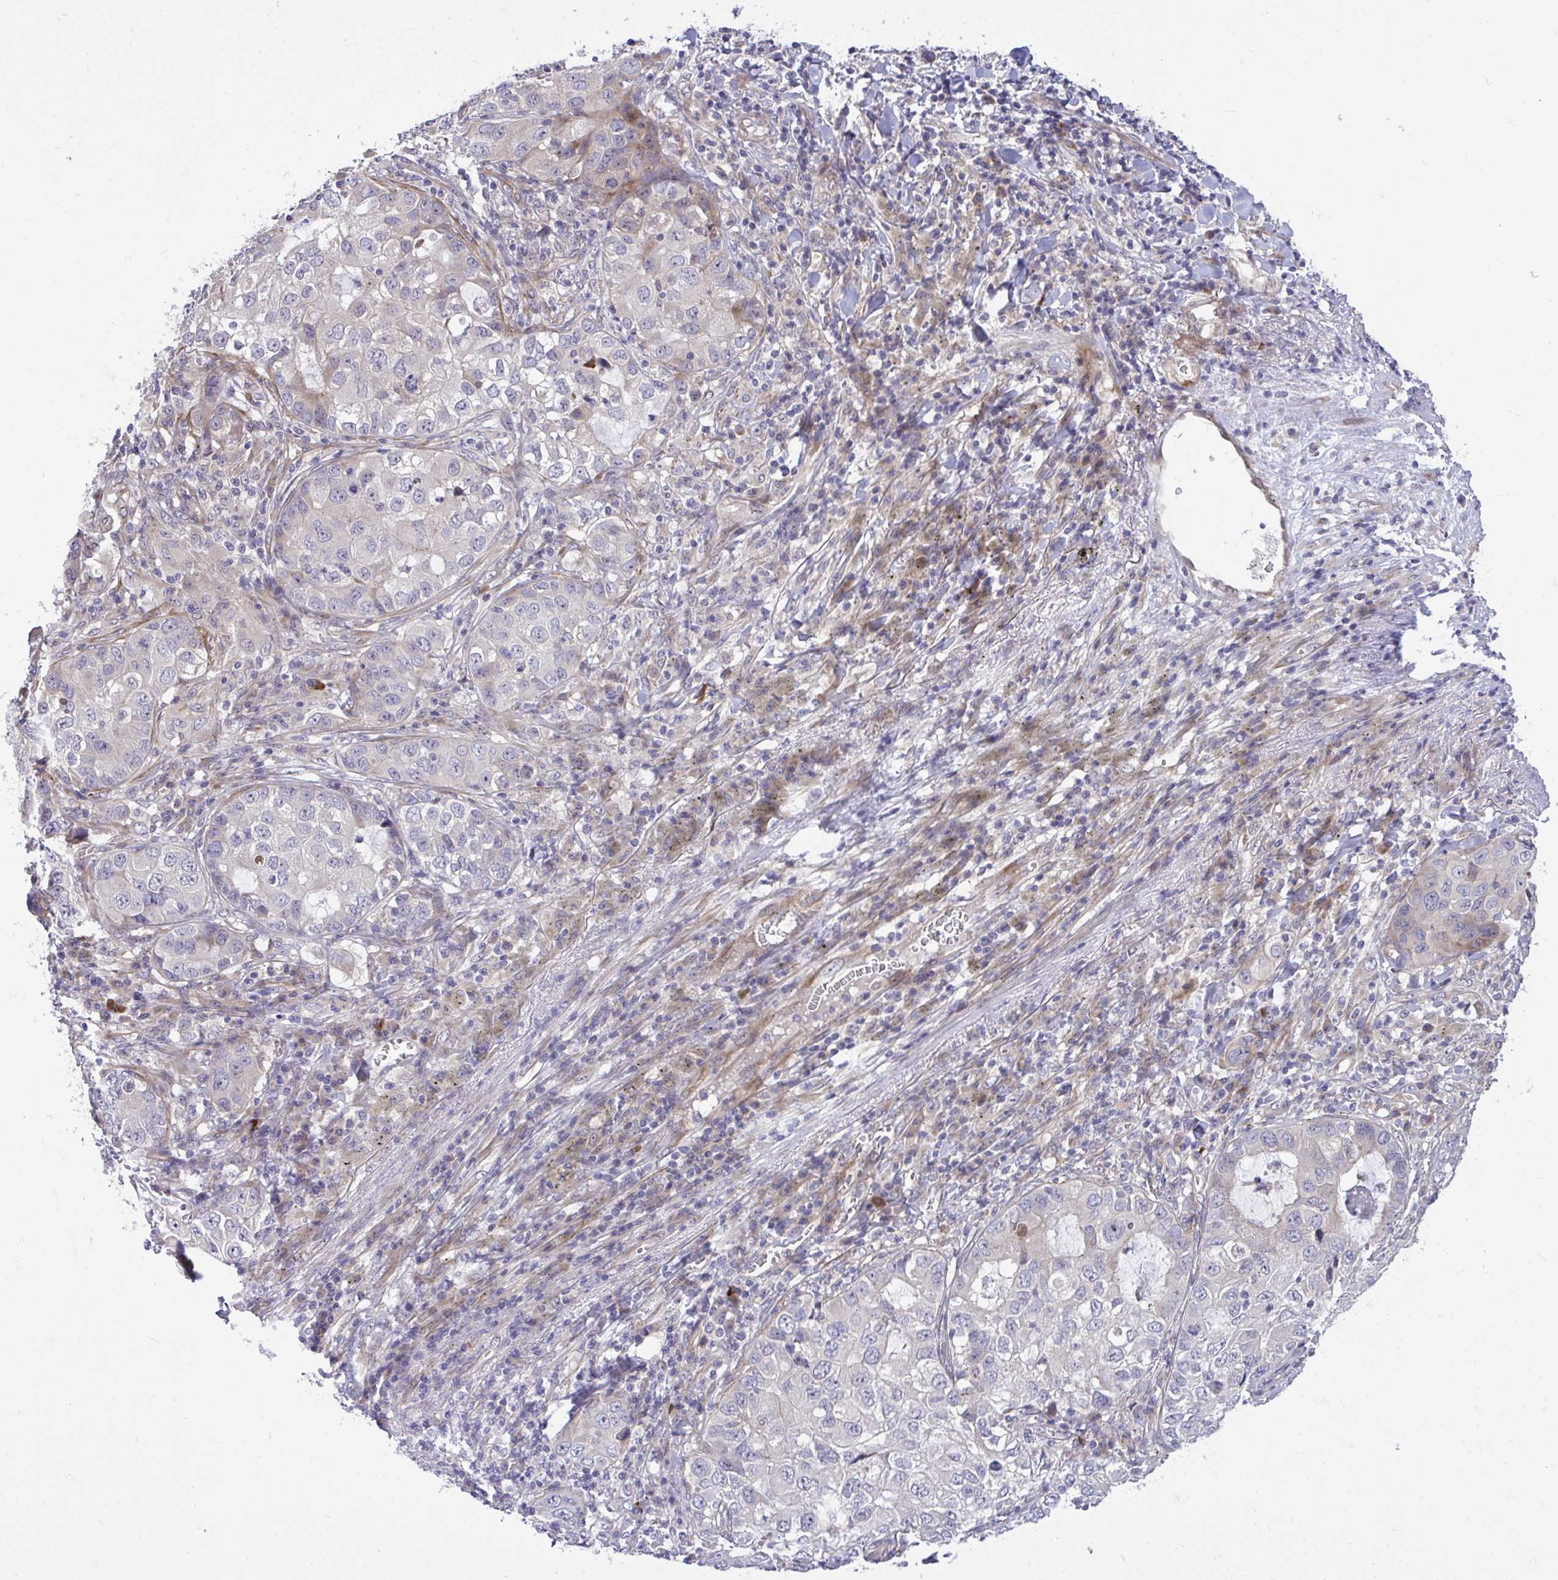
{"staining": {"intensity": "weak", "quantity": "<25%", "location": "cytoplasmic/membranous"}, "tissue": "lung cancer", "cell_type": "Tumor cells", "image_type": "cancer", "snomed": [{"axis": "morphology", "description": "Normal morphology"}, {"axis": "morphology", "description": "Adenocarcinoma, NOS"}, {"axis": "topography", "description": "Lymph node"}, {"axis": "topography", "description": "Lung"}], "caption": "Immunohistochemistry micrograph of lung adenocarcinoma stained for a protein (brown), which reveals no expression in tumor cells.", "gene": "HMBOX1", "patient": {"sex": "female", "age": 51}}